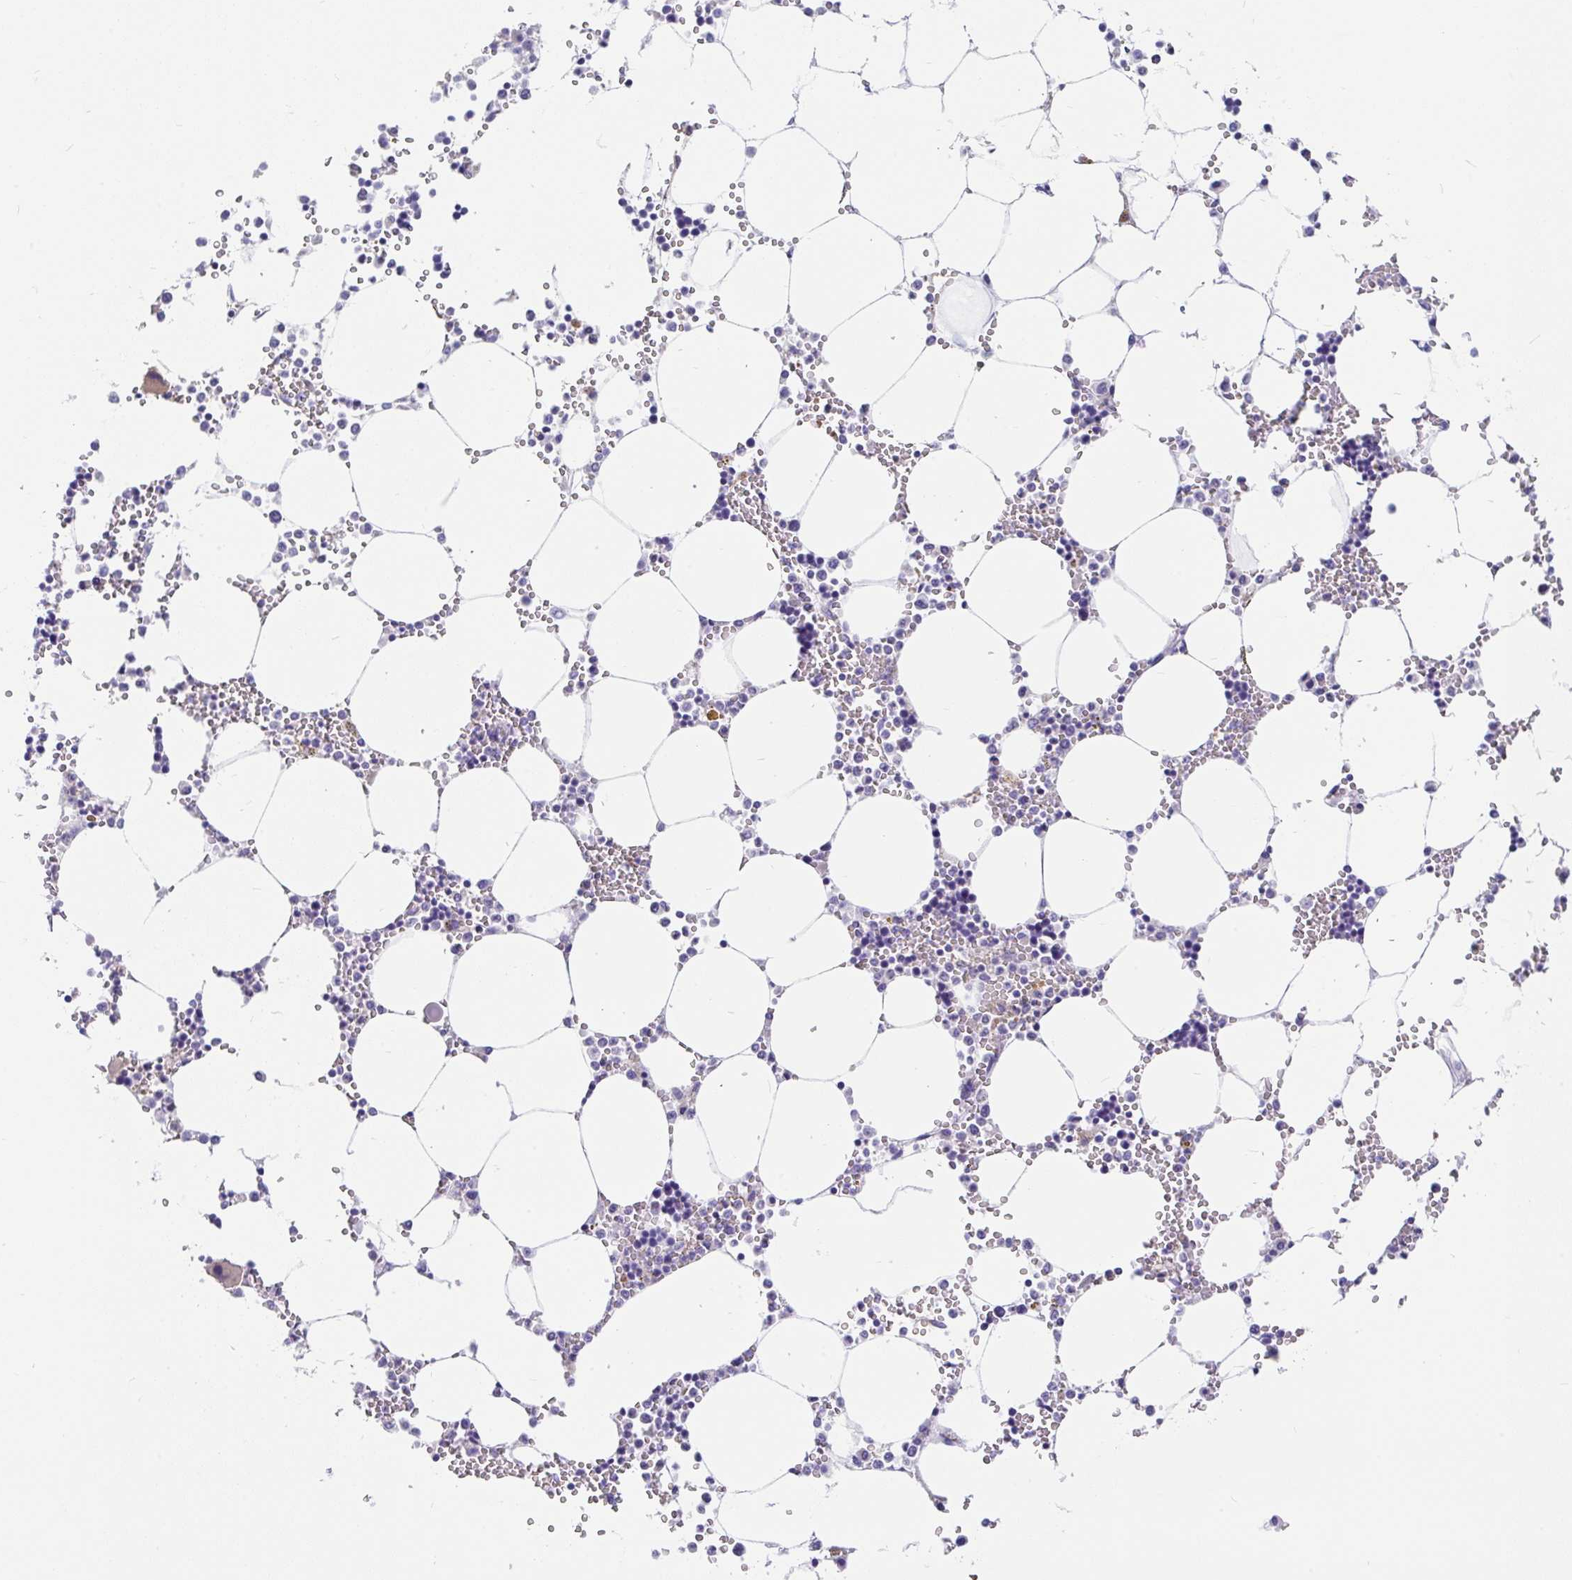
{"staining": {"intensity": "weak", "quantity": "<25%", "location": "cytoplasmic/membranous"}, "tissue": "bone marrow", "cell_type": "Hematopoietic cells", "image_type": "normal", "snomed": [{"axis": "morphology", "description": "Normal tissue, NOS"}, {"axis": "topography", "description": "Bone marrow"}], "caption": "This is an immunohistochemistry (IHC) image of benign human bone marrow. There is no expression in hematopoietic cells.", "gene": "INTS5", "patient": {"sex": "male", "age": 64}}